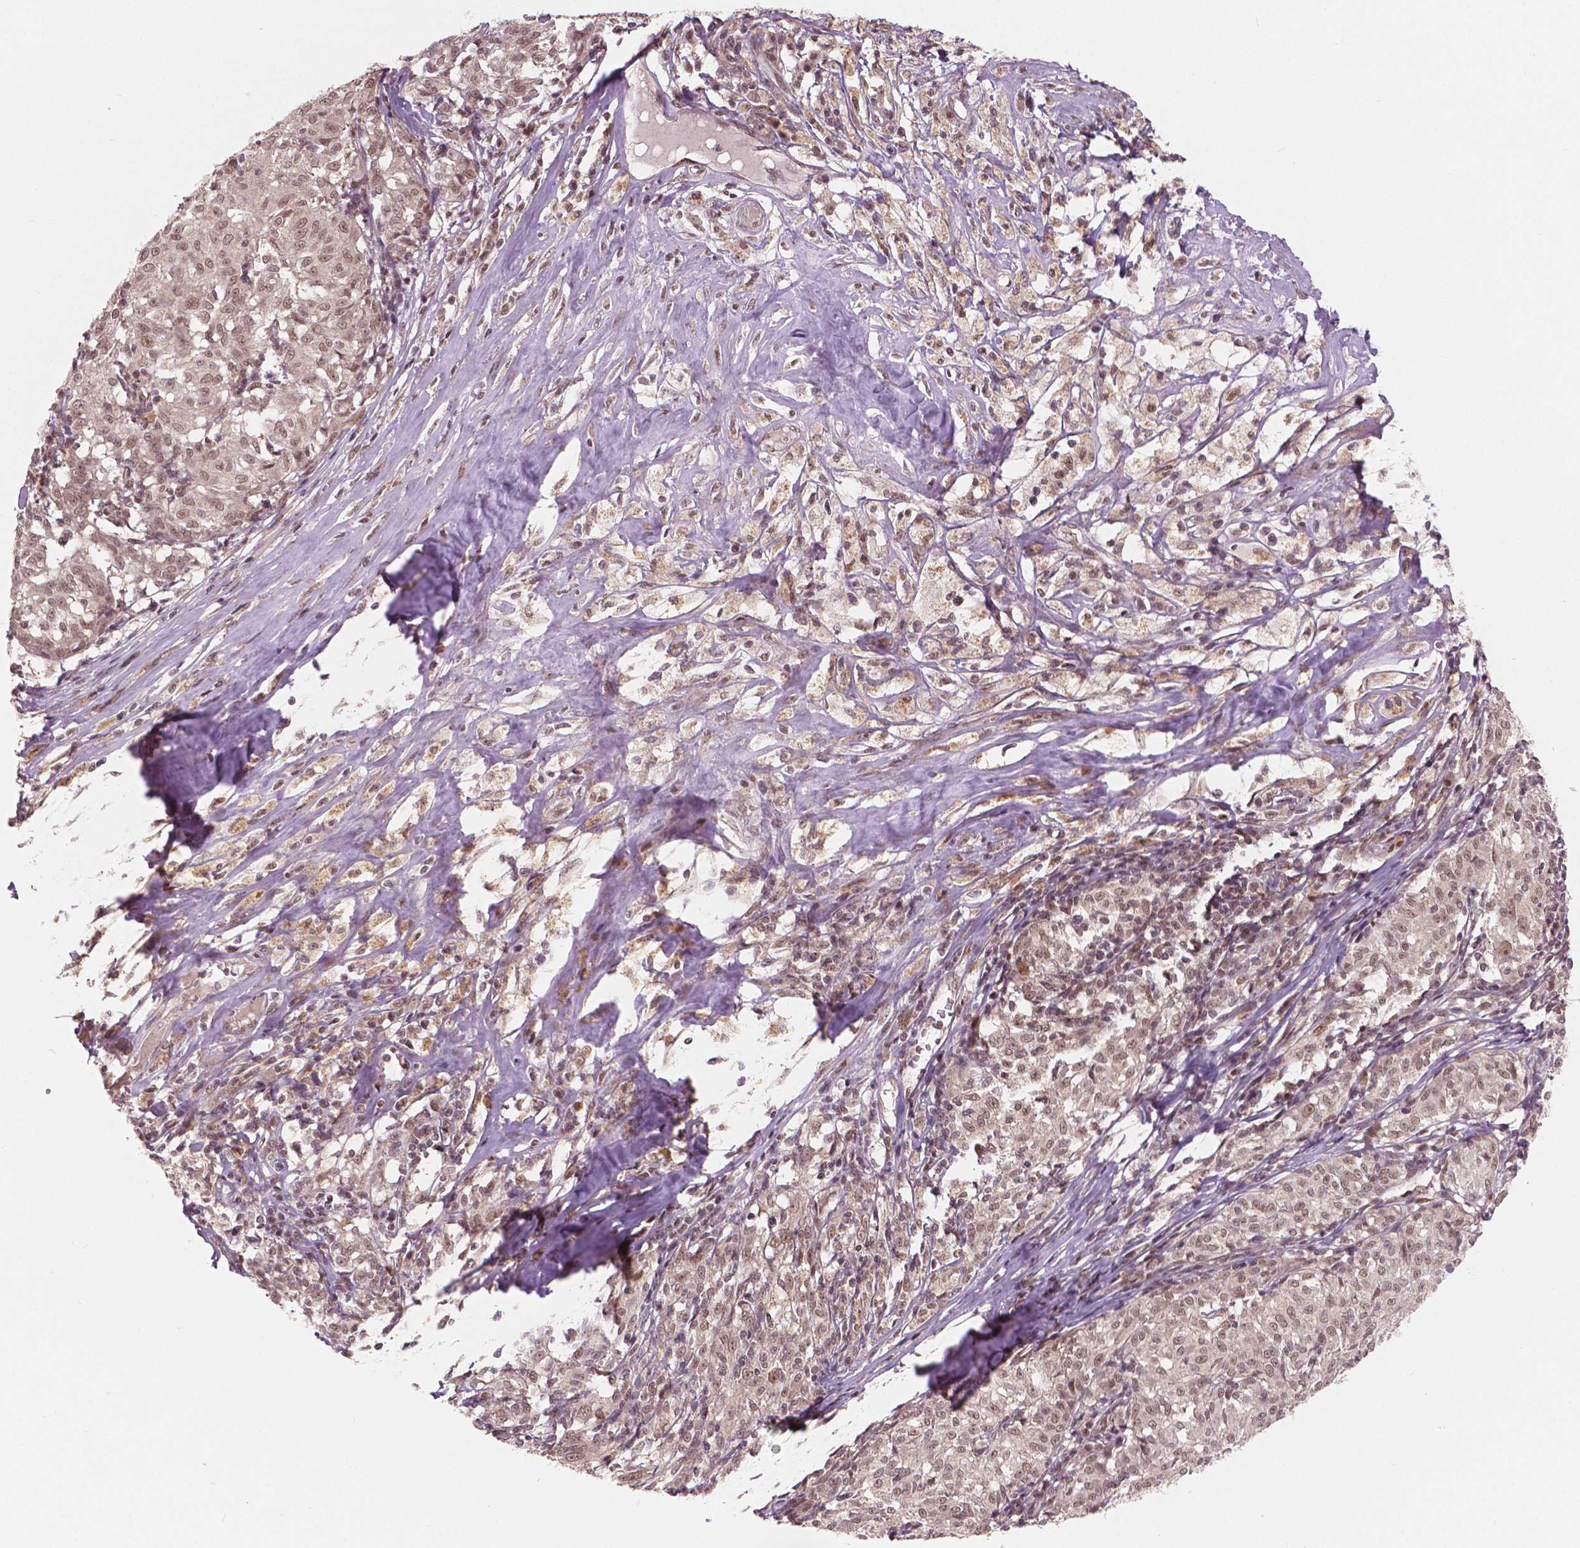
{"staining": {"intensity": "weak", "quantity": ">75%", "location": "nuclear"}, "tissue": "melanoma", "cell_type": "Tumor cells", "image_type": "cancer", "snomed": [{"axis": "morphology", "description": "Malignant melanoma, NOS"}, {"axis": "topography", "description": "Skin"}], "caption": "Malignant melanoma was stained to show a protein in brown. There is low levels of weak nuclear staining in approximately >75% of tumor cells.", "gene": "NSD2", "patient": {"sex": "female", "age": 72}}